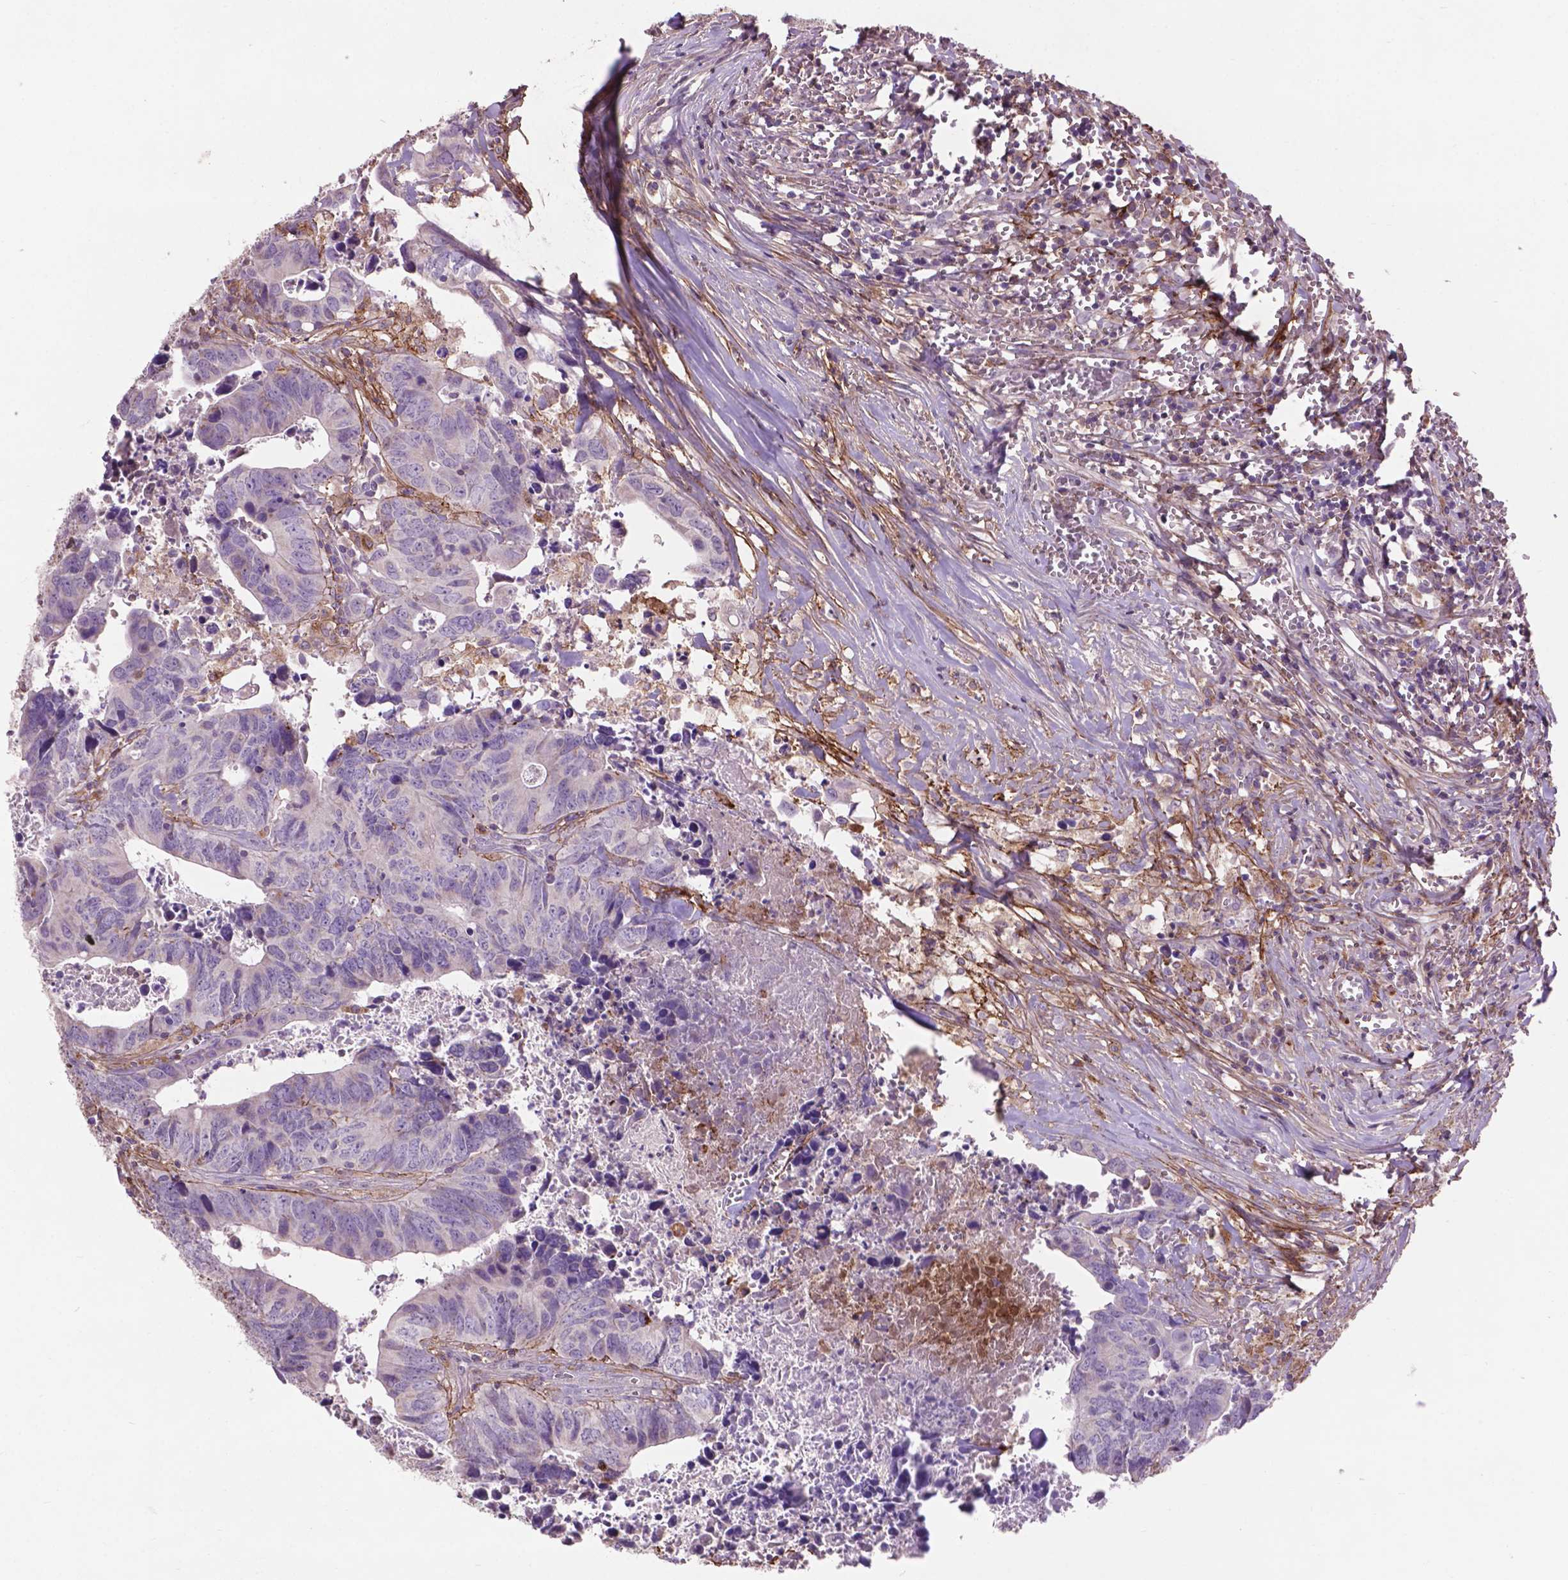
{"staining": {"intensity": "negative", "quantity": "none", "location": "none"}, "tissue": "colorectal cancer", "cell_type": "Tumor cells", "image_type": "cancer", "snomed": [{"axis": "morphology", "description": "Adenocarcinoma, NOS"}, {"axis": "topography", "description": "Colon"}], "caption": "A high-resolution image shows immunohistochemistry staining of colorectal cancer, which demonstrates no significant expression in tumor cells.", "gene": "LRRC3C", "patient": {"sex": "female", "age": 82}}